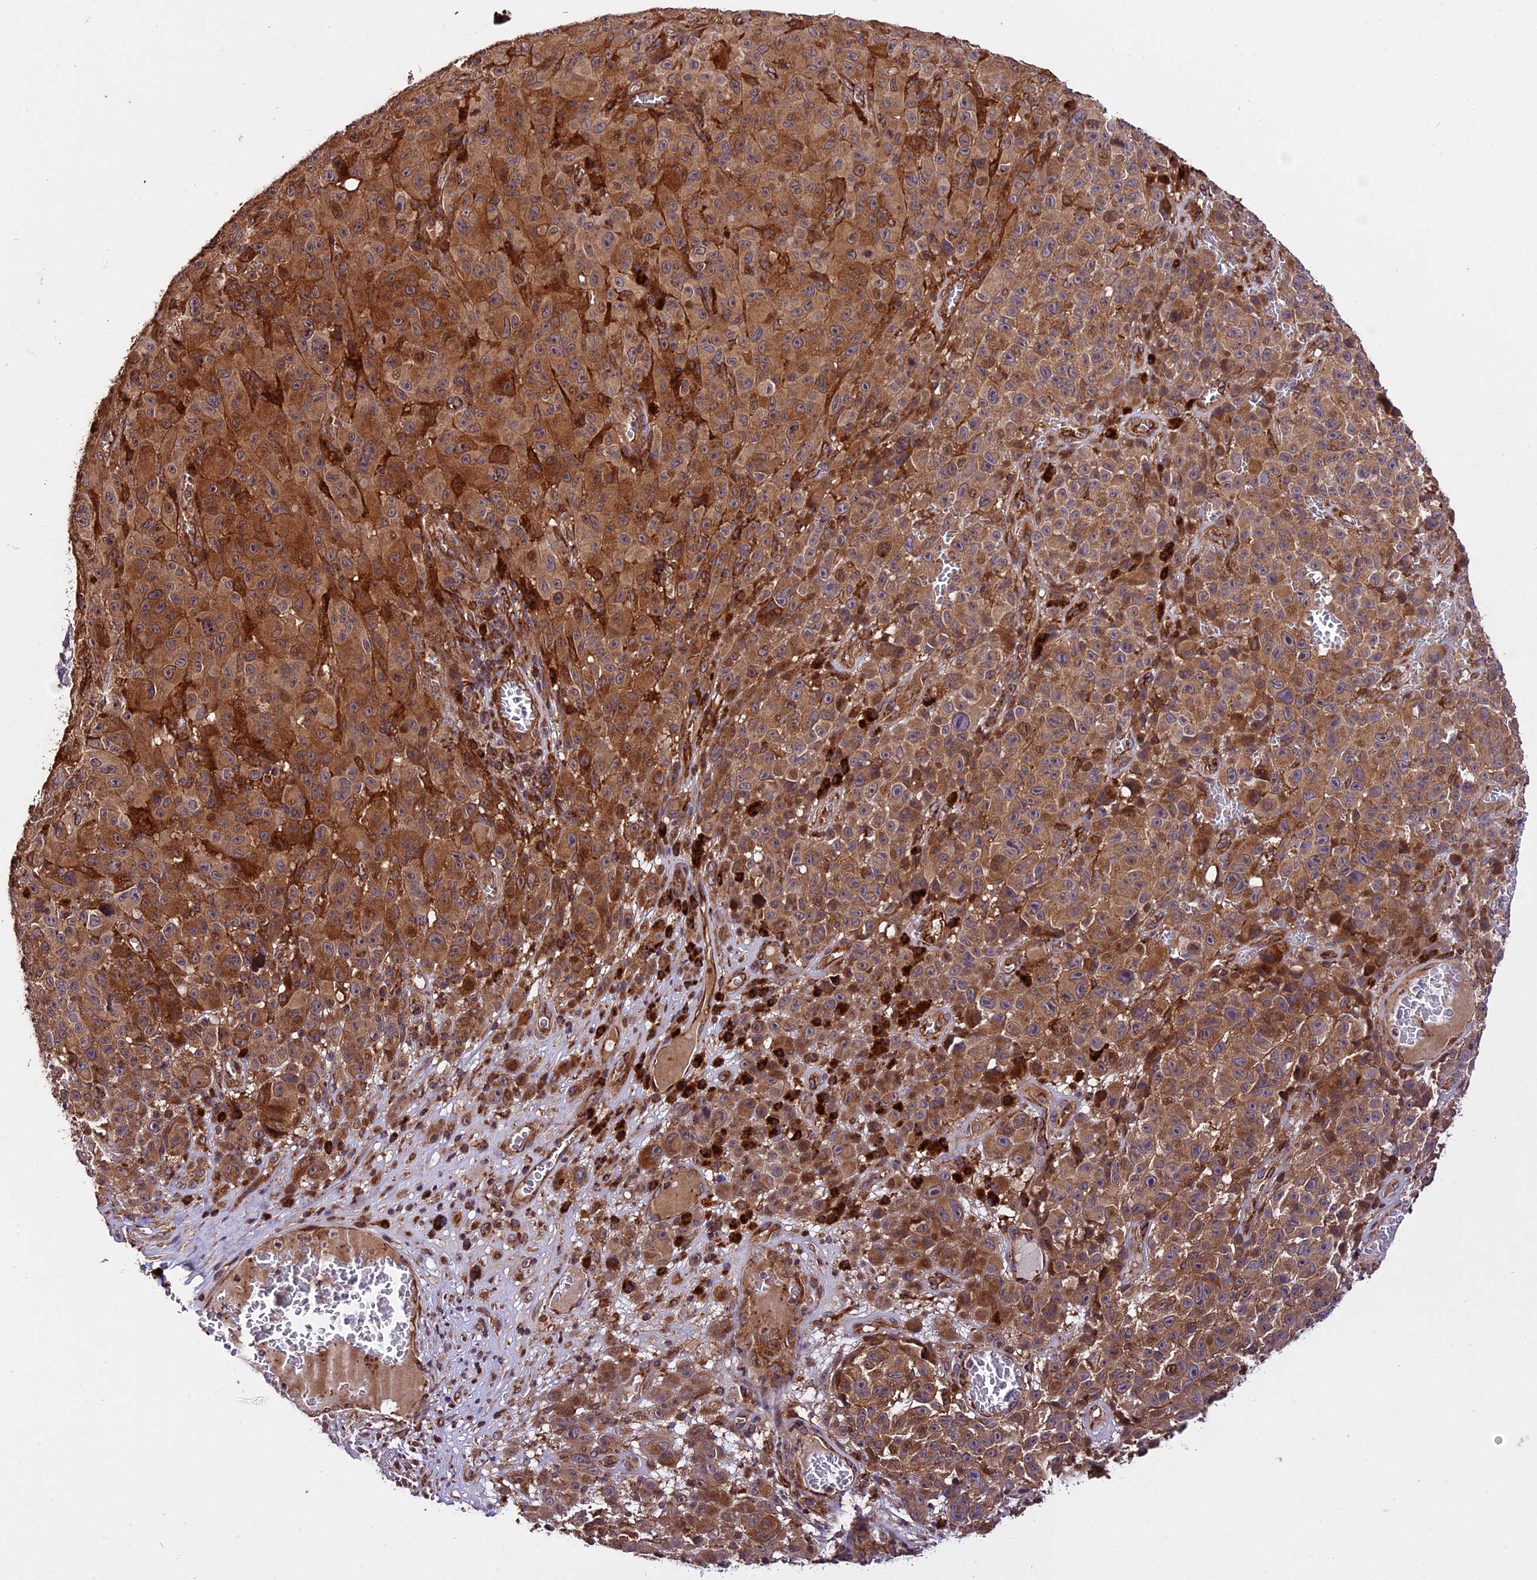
{"staining": {"intensity": "strong", "quantity": ">75%", "location": "cytoplasmic/membranous"}, "tissue": "melanoma", "cell_type": "Tumor cells", "image_type": "cancer", "snomed": [{"axis": "morphology", "description": "Malignant melanoma, NOS"}, {"axis": "topography", "description": "Skin"}], "caption": "Malignant melanoma stained with a protein marker displays strong staining in tumor cells.", "gene": "HERPUD1", "patient": {"sex": "female", "age": 82}}